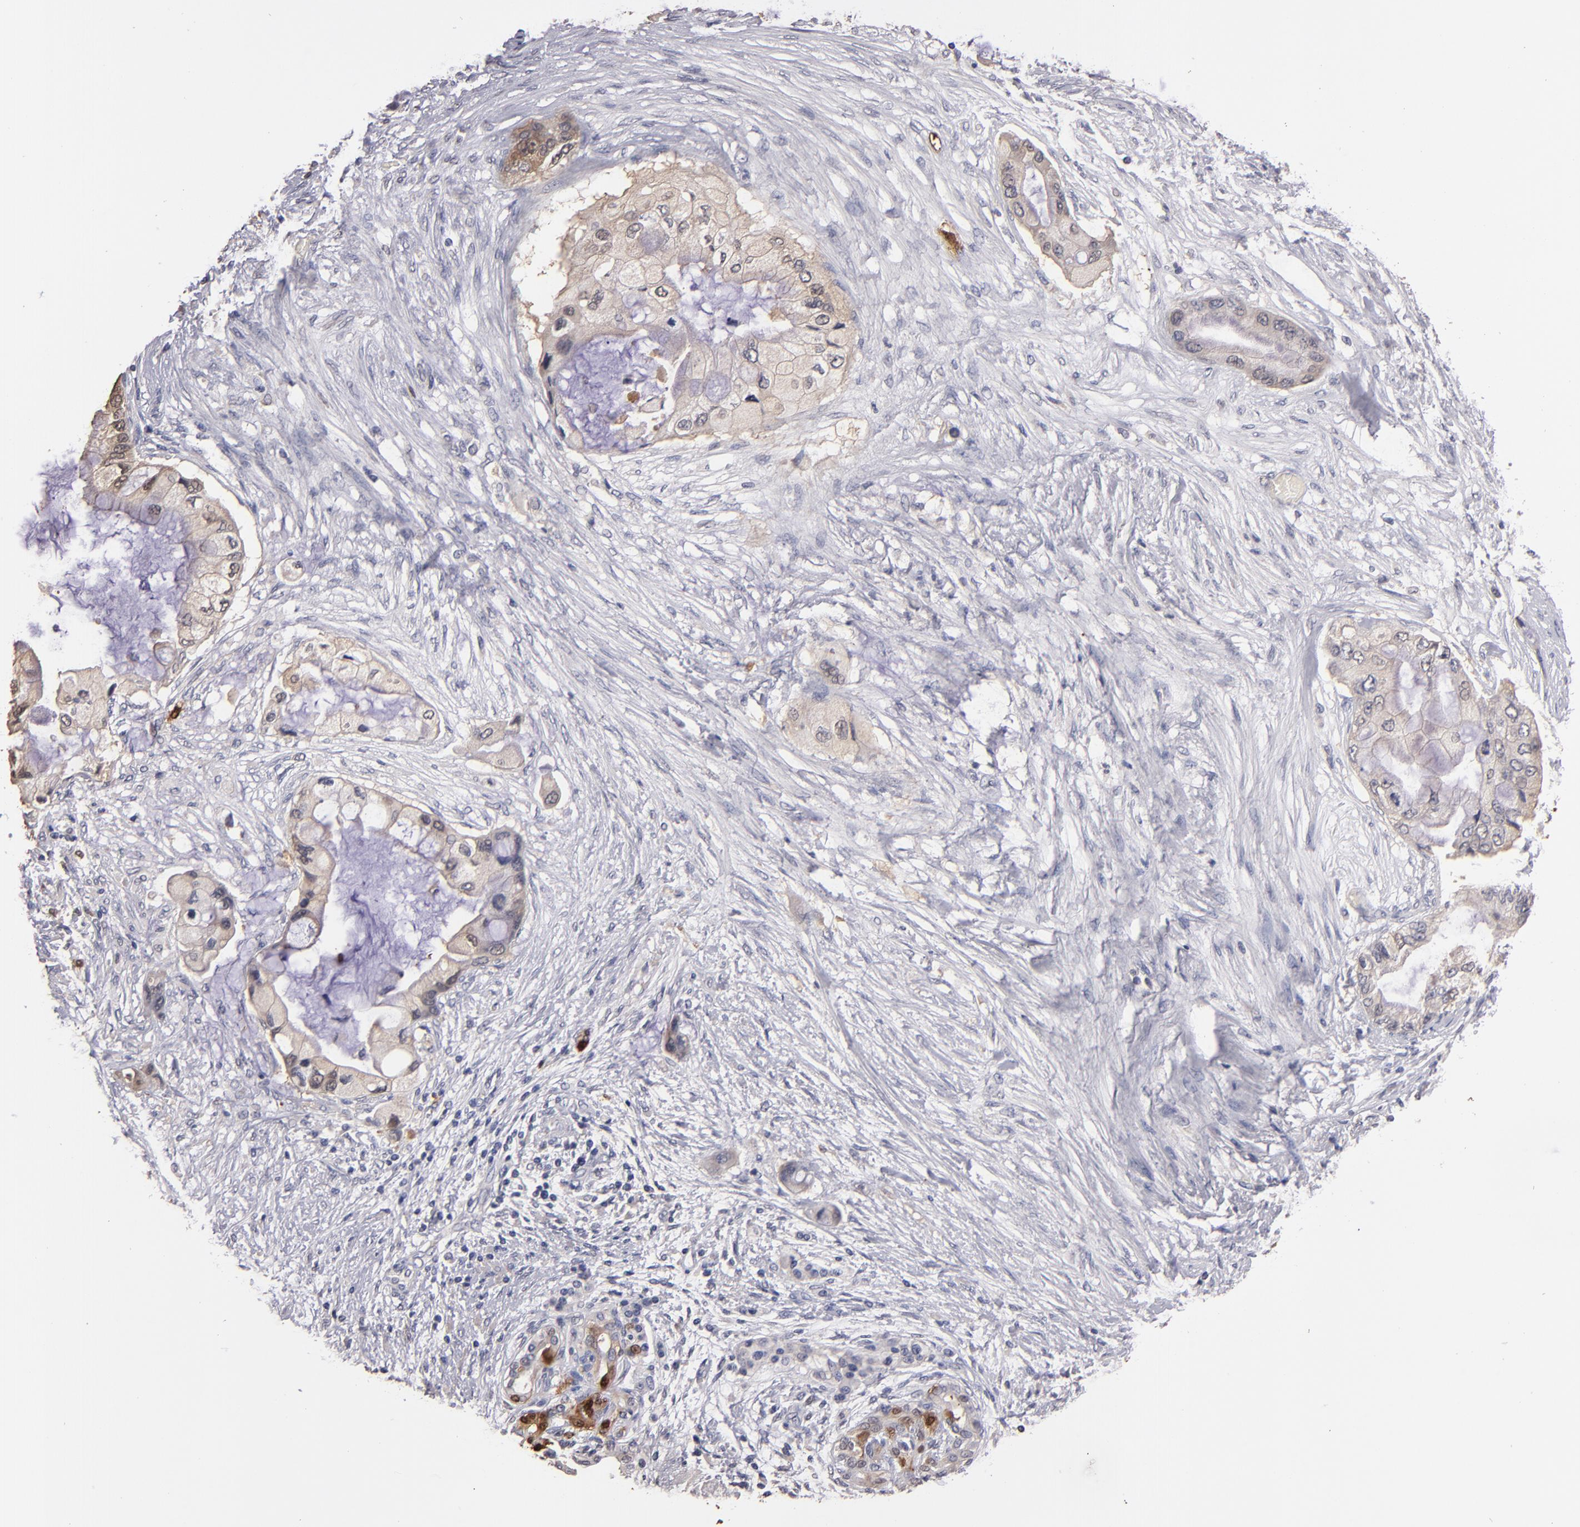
{"staining": {"intensity": "weak", "quantity": "25%-75%", "location": "cytoplasmic/membranous"}, "tissue": "pancreatic cancer", "cell_type": "Tumor cells", "image_type": "cancer", "snomed": [{"axis": "morphology", "description": "Adenocarcinoma, NOS"}, {"axis": "topography", "description": "Pancreas"}], "caption": "A histopathology image of pancreatic cancer stained for a protein demonstrates weak cytoplasmic/membranous brown staining in tumor cells.", "gene": "S100A1", "patient": {"sex": "female", "age": 59}}